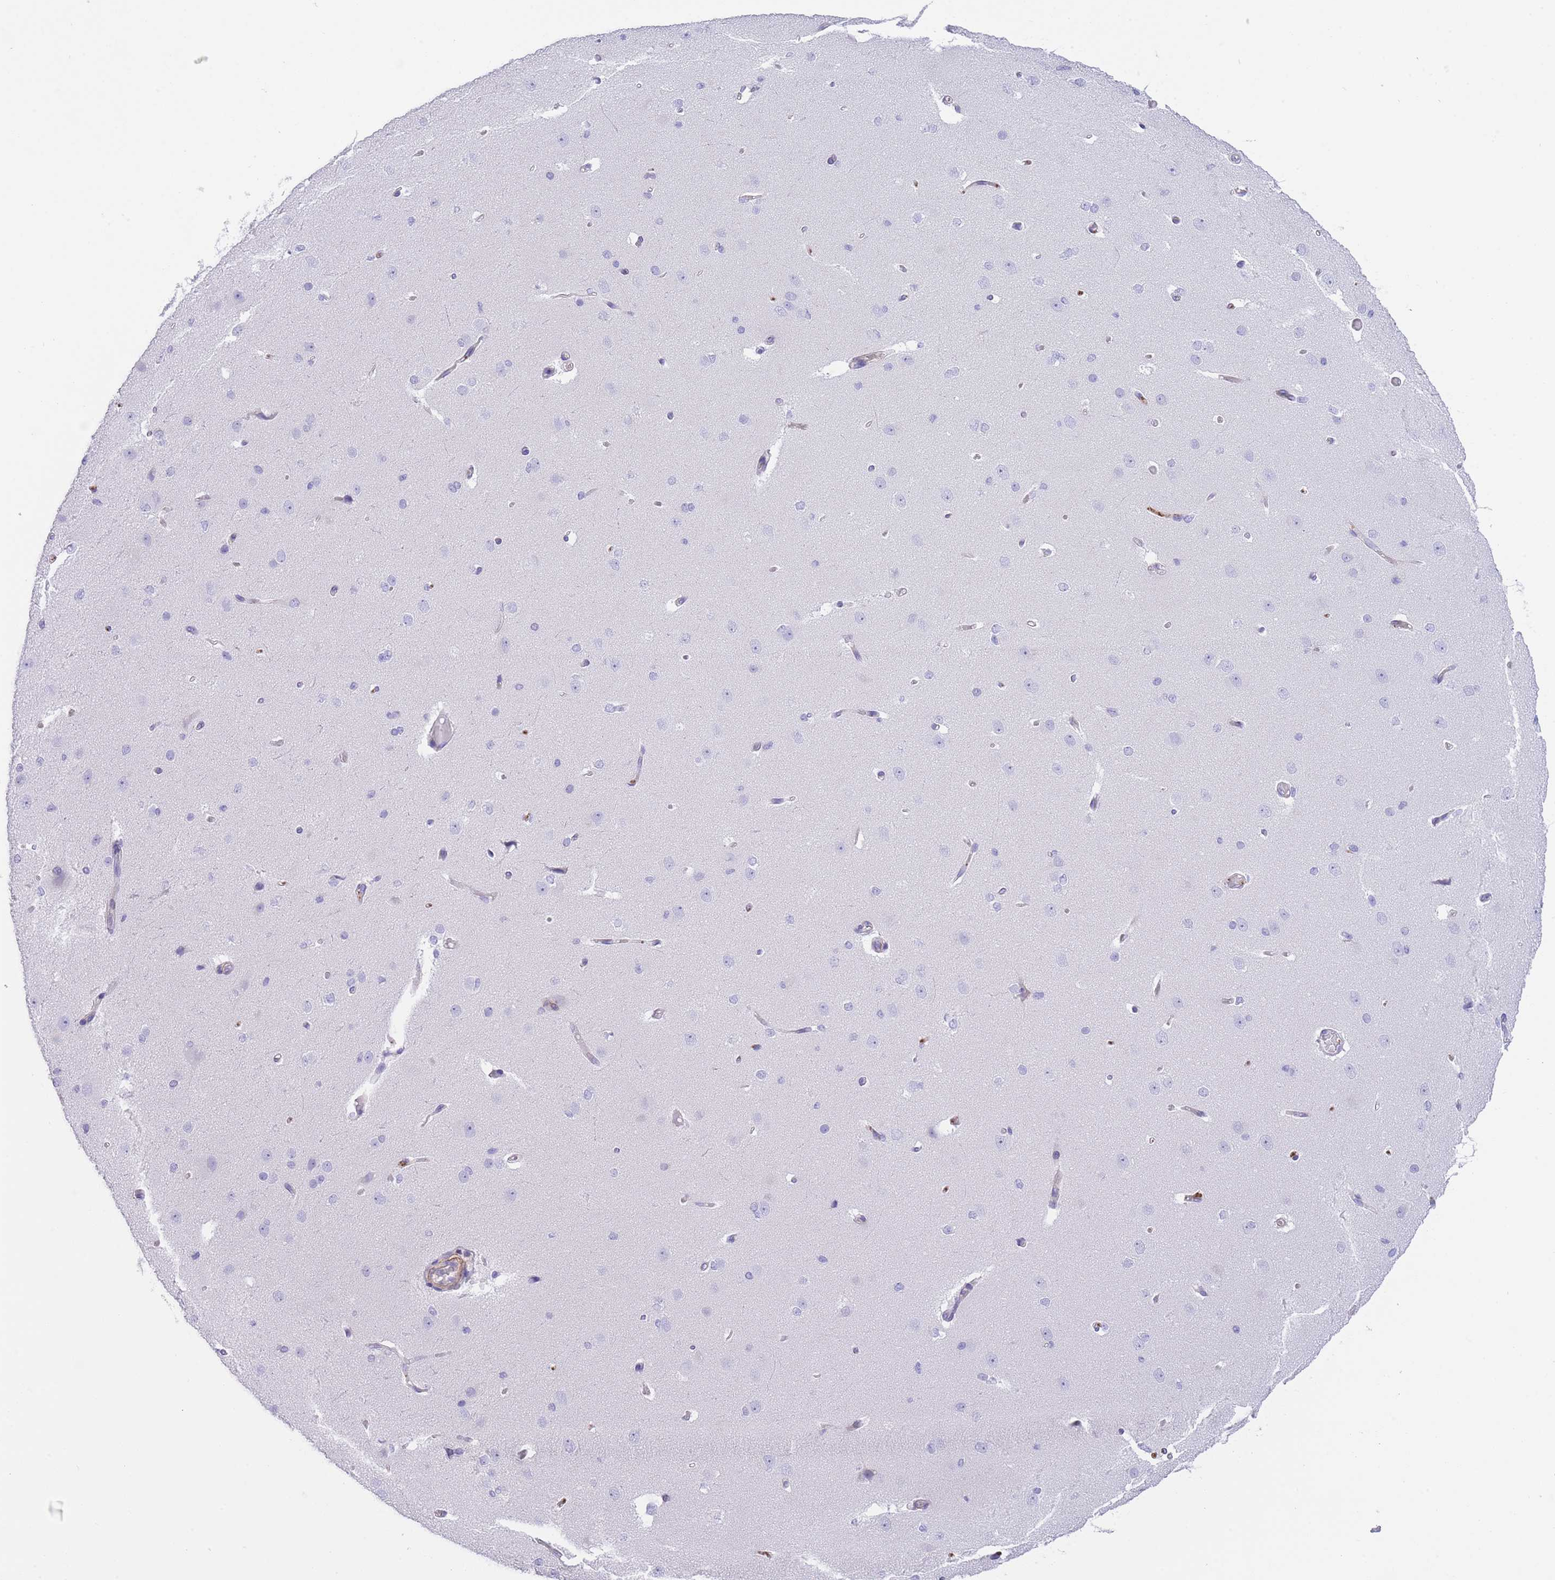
{"staining": {"intensity": "negative", "quantity": "none", "location": "none"}, "tissue": "cerebral cortex", "cell_type": "Endothelial cells", "image_type": "normal", "snomed": [{"axis": "morphology", "description": "Normal tissue, NOS"}, {"axis": "morphology", "description": "Inflammation, NOS"}, {"axis": "topography", "description": "Cerebral cortex"}], "caption": "There is no significant positivity in endothelial cells of cerebral cortex. (DAB immunohistochemistry with hematoxylin counter stain).", "gene": "ENSG00000289258", "patient": {"sex": "male", "age": 6}}